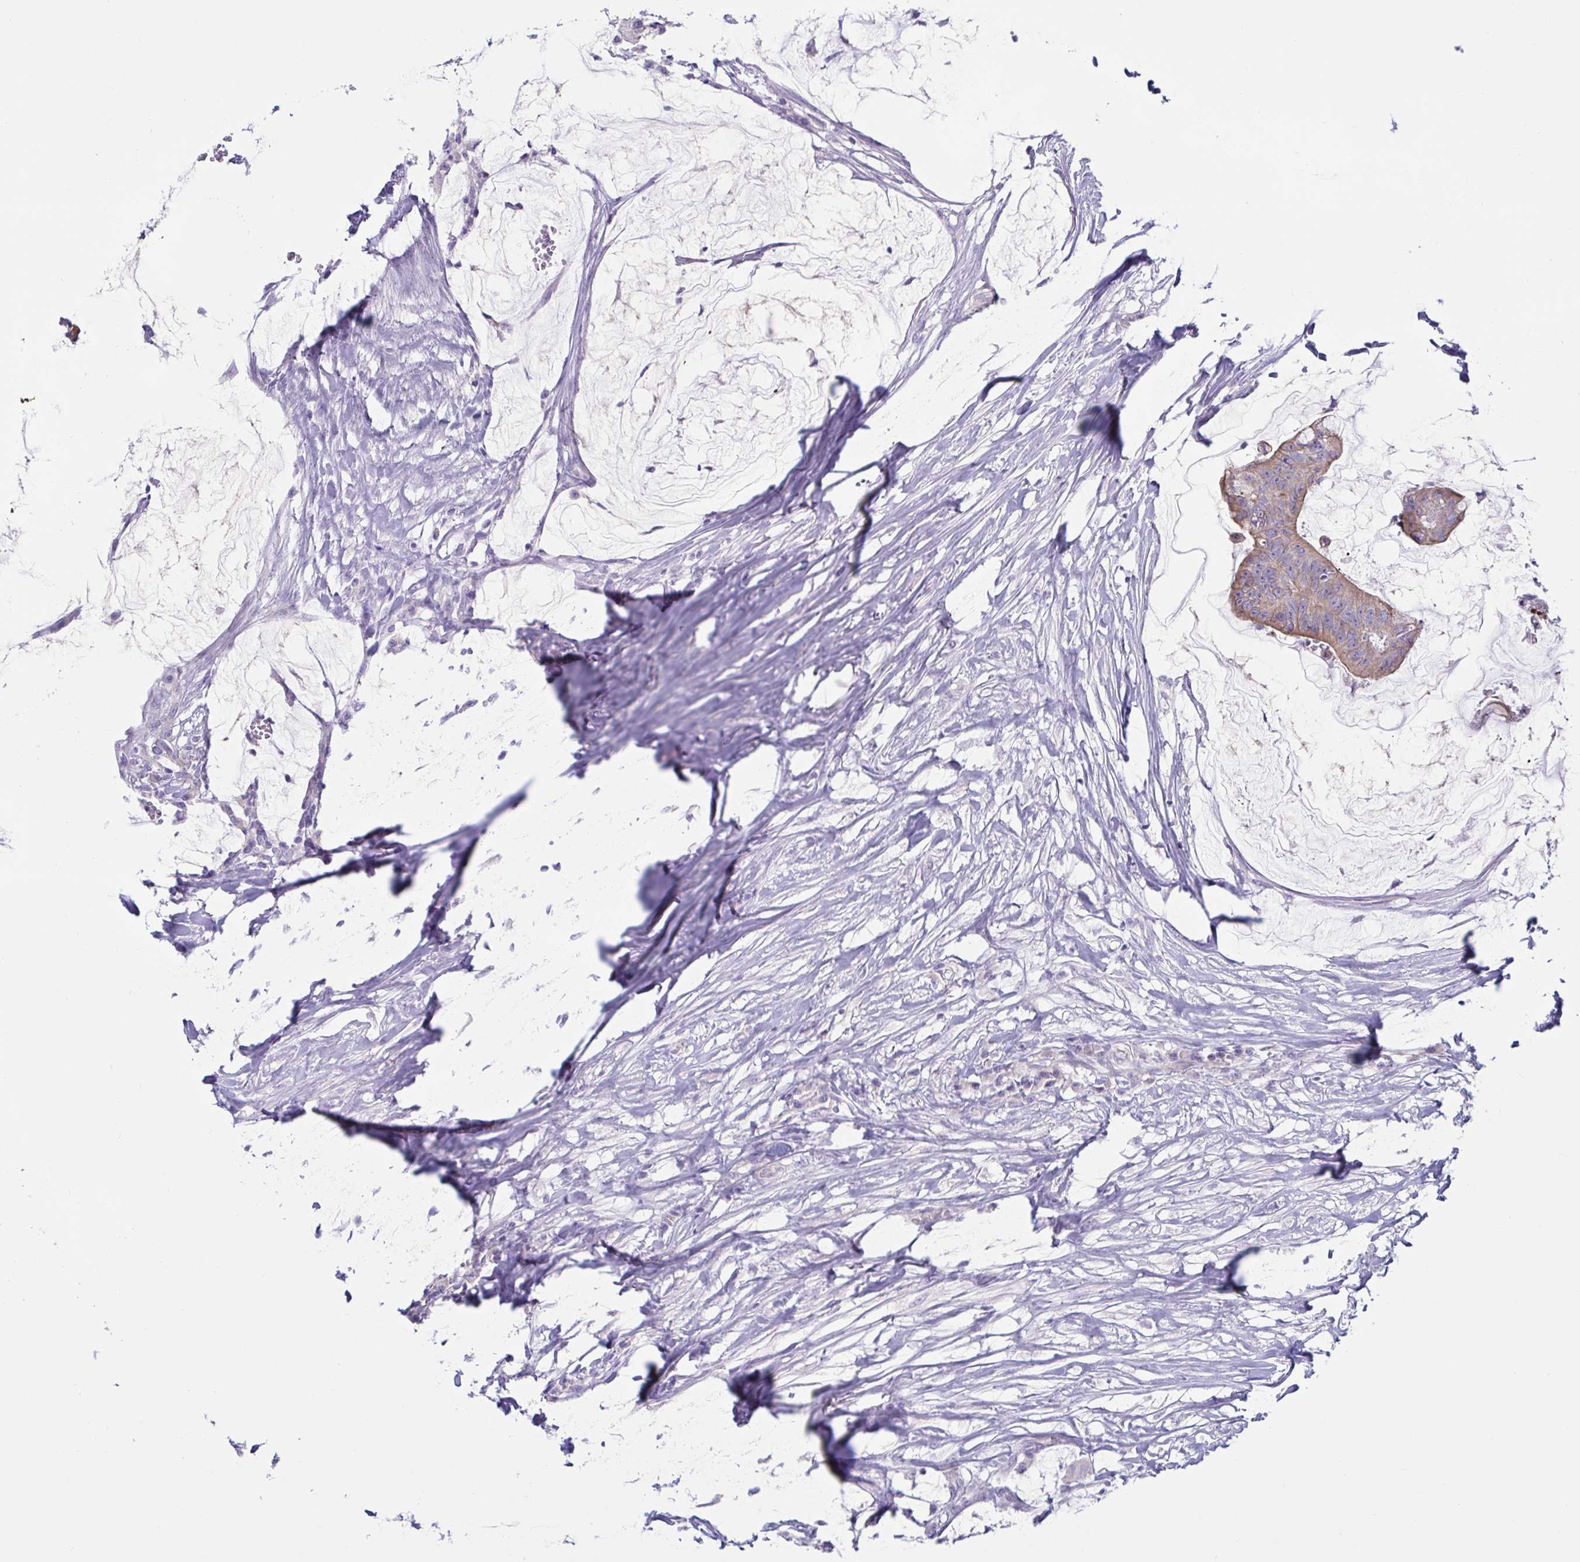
{"staining": {"intensity": "moderate", "quantity": "25%-75%", "location": "cytoplasmic/membranous"}, "tissue": "colorectal cancer", "cell_type": "Tumor cells", "image_type": "cancer", "snomed": [{"axis": "morphology", "description": "Adenocarcinoma, NOS"}, {"axis": "topography", "description": "Colon"}], "caption": "IHC of colorectal adenocarcinoma demonstrates medium levels of moderate cytoplasmic/membranous staining in about 25%-75% of tumor cells.", "gene": "TNNI2", "patient": {"sex": "male", "age": 62}}